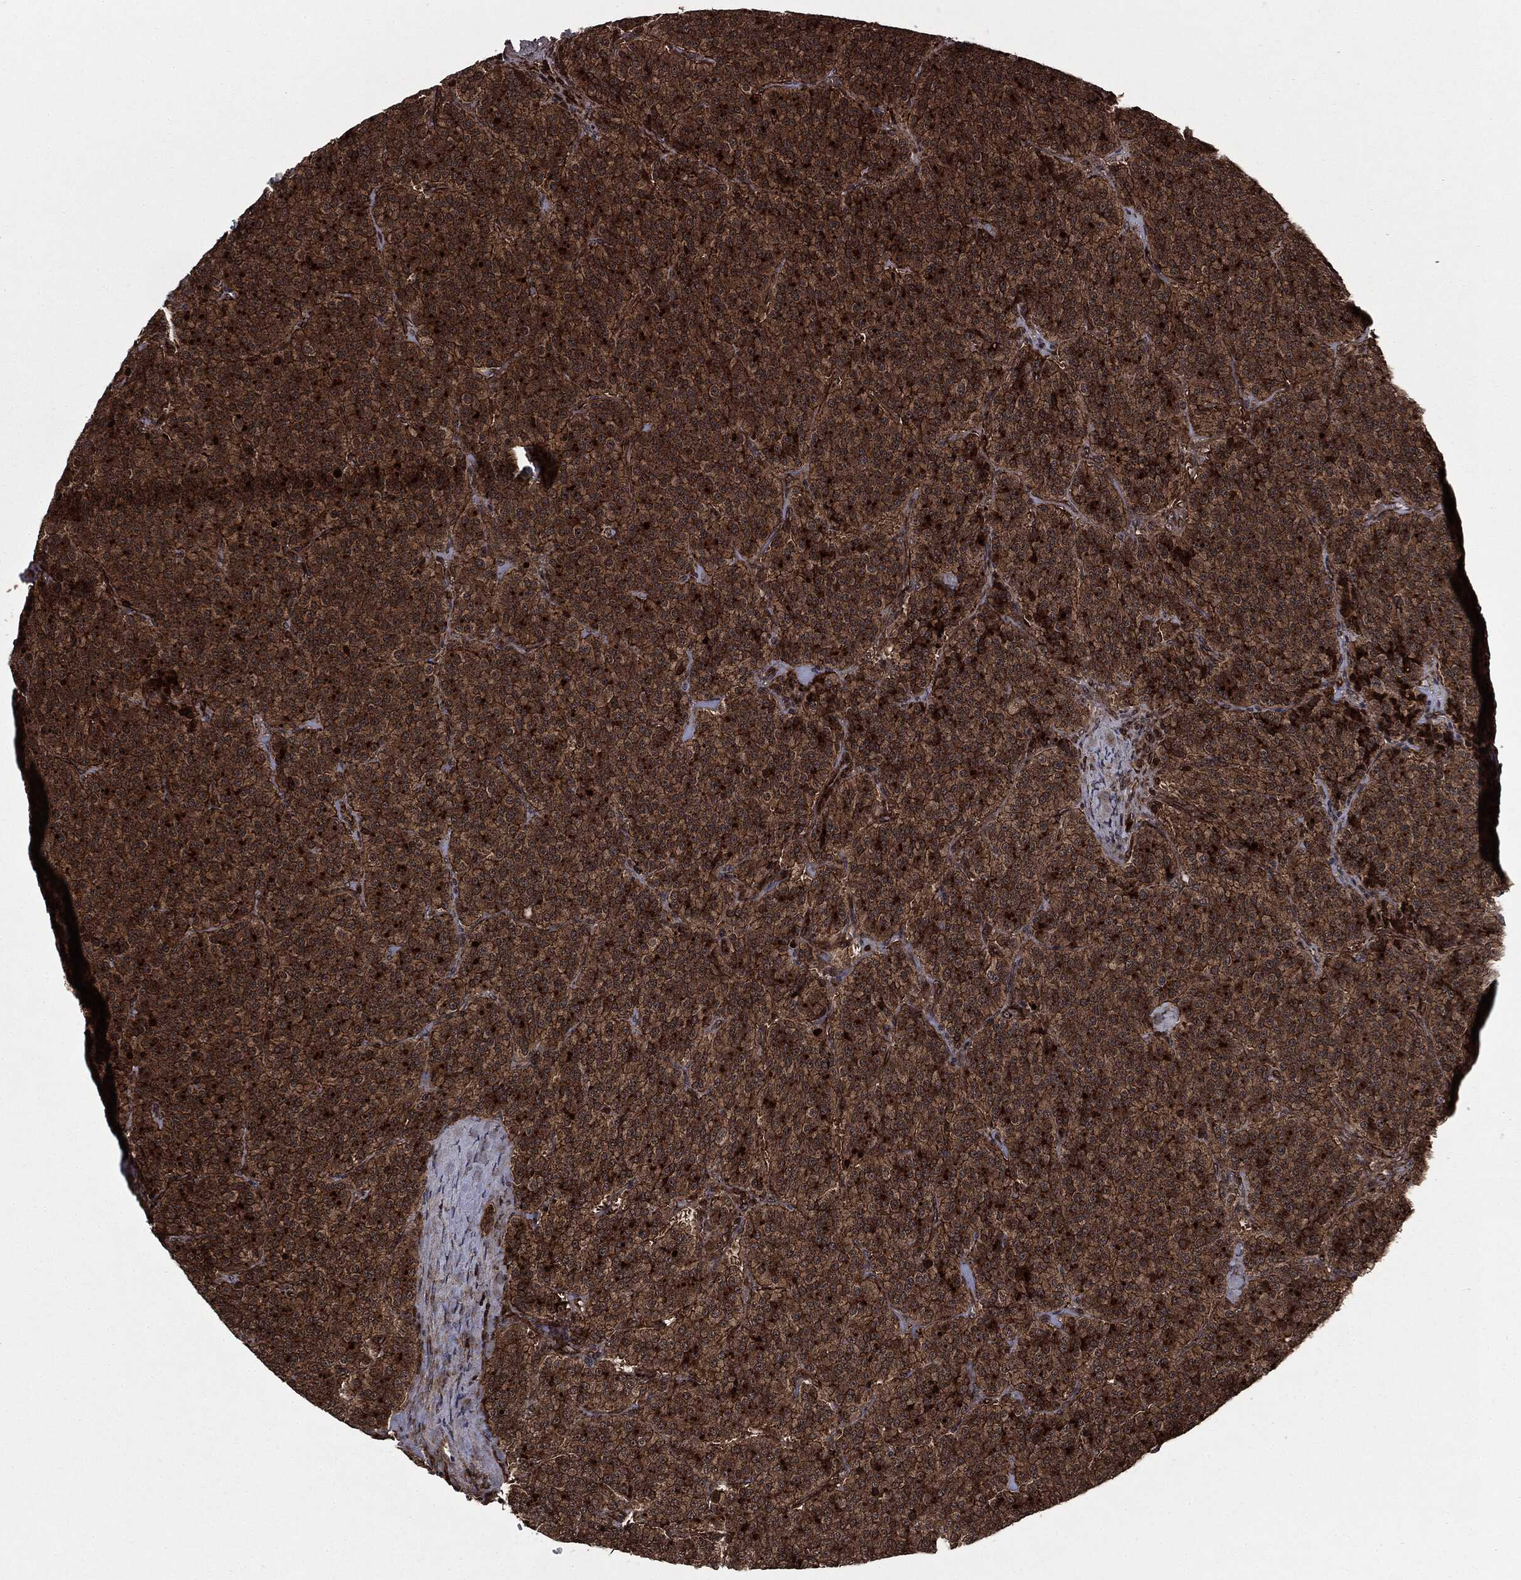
{"staining": {"intensity": "strong", "quantity": ">75%", "location": "cytoplasmic/membranous"}, "tissue": "carcinoid", "cell_type": "Tumor cells", "image_type": "cancer", "snomed": [{"axis": "morphology", "description": "Carcinoid, malignant, NOS"}, {"axis": "topography", "description": "Small intestine"}], "caption": "Human carcinoid stained with a protein marker reveals strong staining in tumor cells.", "gene": "CARD6", "patient": {"sex": "female", "age": 58}}